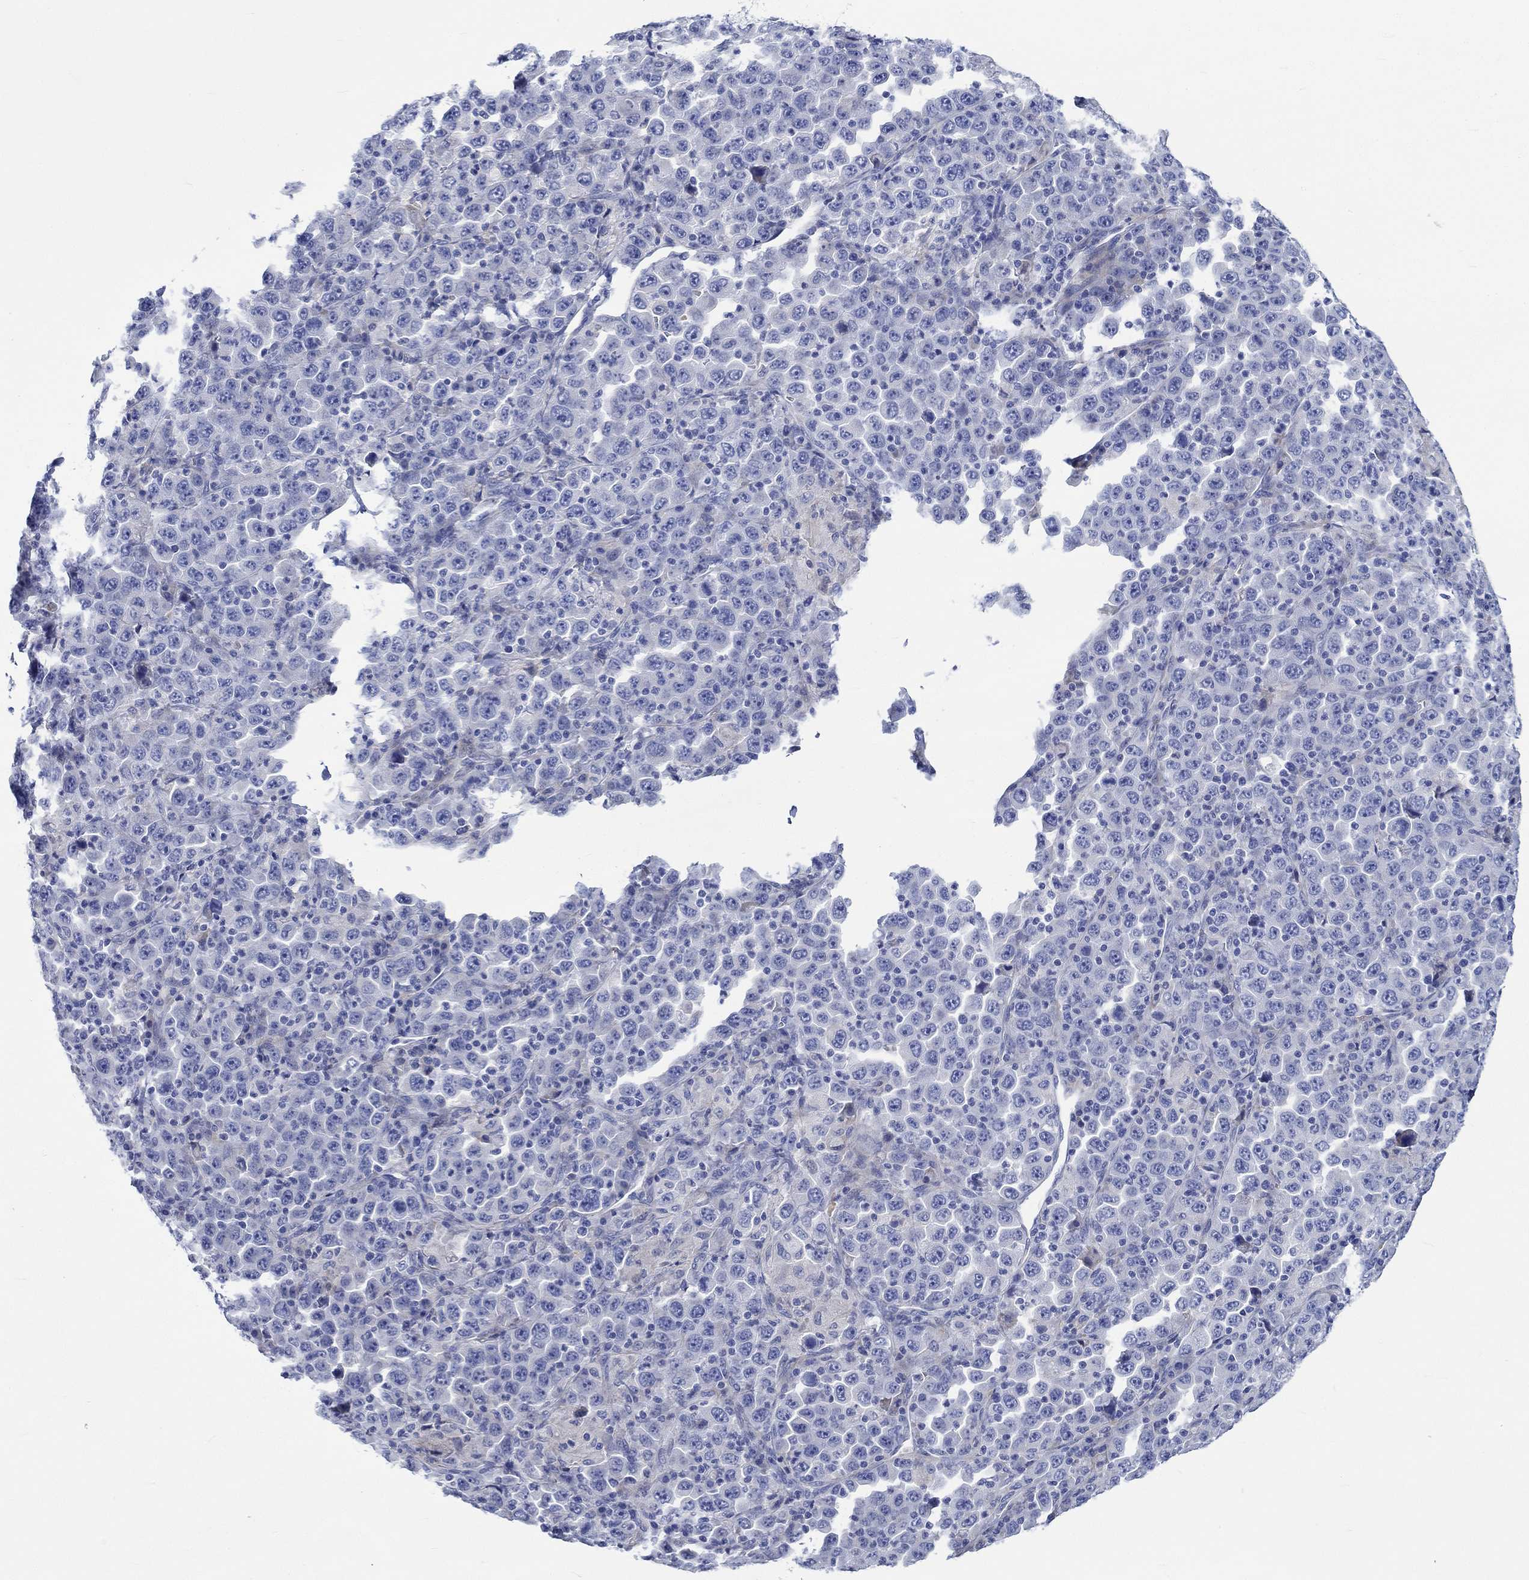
{"staining": {"intensity": "negative", "quantity": "none", "location": "none"}, "tissue": "stomach cancer", "cell_type": "Tumor cells", "image_type": "cancer", "snomed": [{"axis": "morphology", "description": "Normal tissue, NOS"}, {"axis": "morphology", "description": "Adenocarcinoma, NOS"}, {"axis": "topography", "description": "Stomach, upper"}, {"axis": "topography", "description": "Stomach"}], "caption": "A photomicrograph of adenocarcinoma (stomach) stained for a protein exhibits no brown staining in tumor cells.", "gene": "NRIP3", "patient": {"sex": "male", "age": 59}}